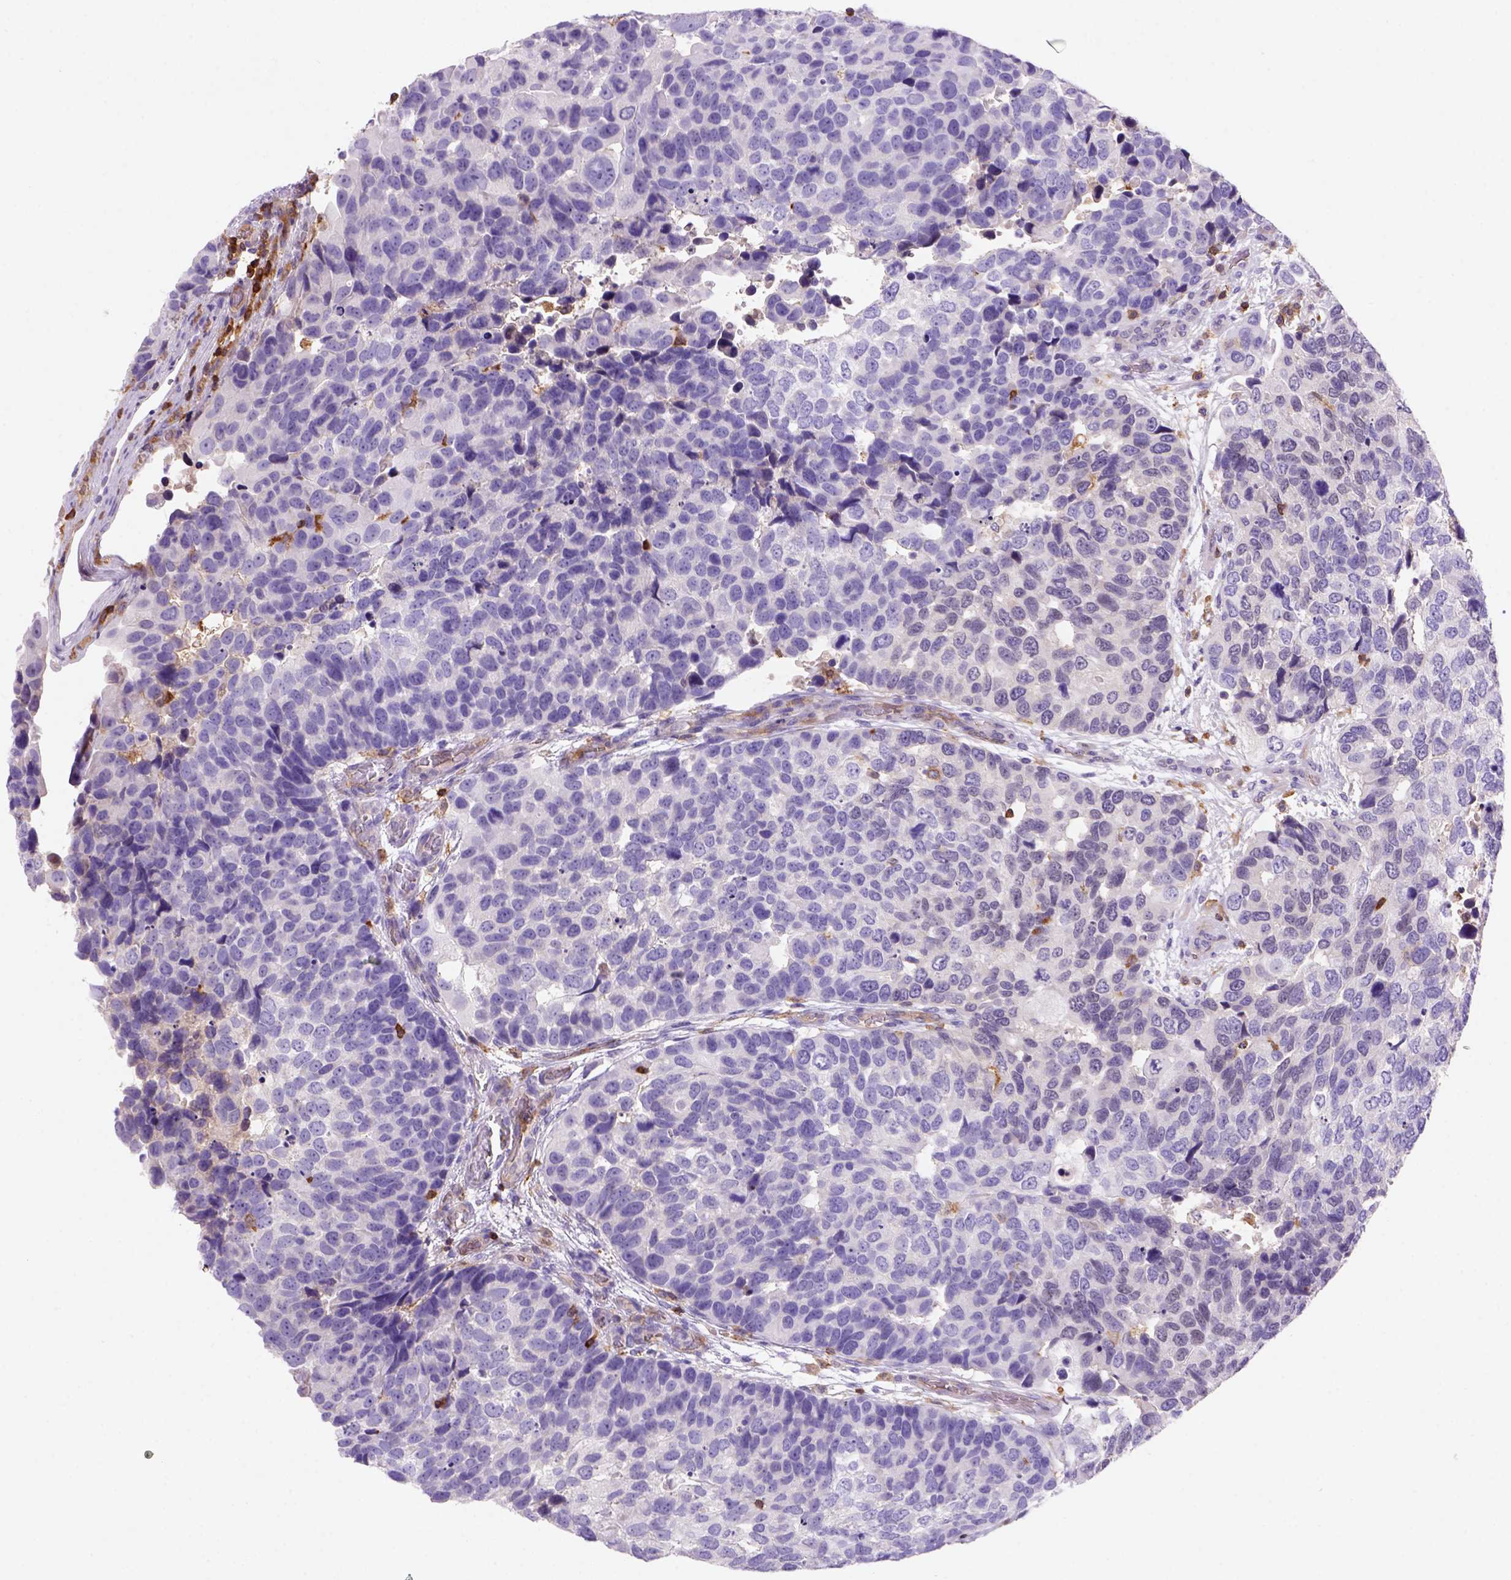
{"staining": {"intensity": "negative", "quantity": "none", "location": "none"}, "tissue": "urothelial cancer", "cell_type": "Tumor cells", "image_type": "cancer", "snomed": [{"axis": "morphology", "description": "Urothelial carcinoma, High grade"}, {"axis": "topography", "description": "Urinary bladder"}], "caption": "High-grade urothelial carcinoma was stained to show a protein in brown. There is no significant staining in tumor cells.", "gene": "INPP5D", "patient": {"sex": "male", "age": 60}}